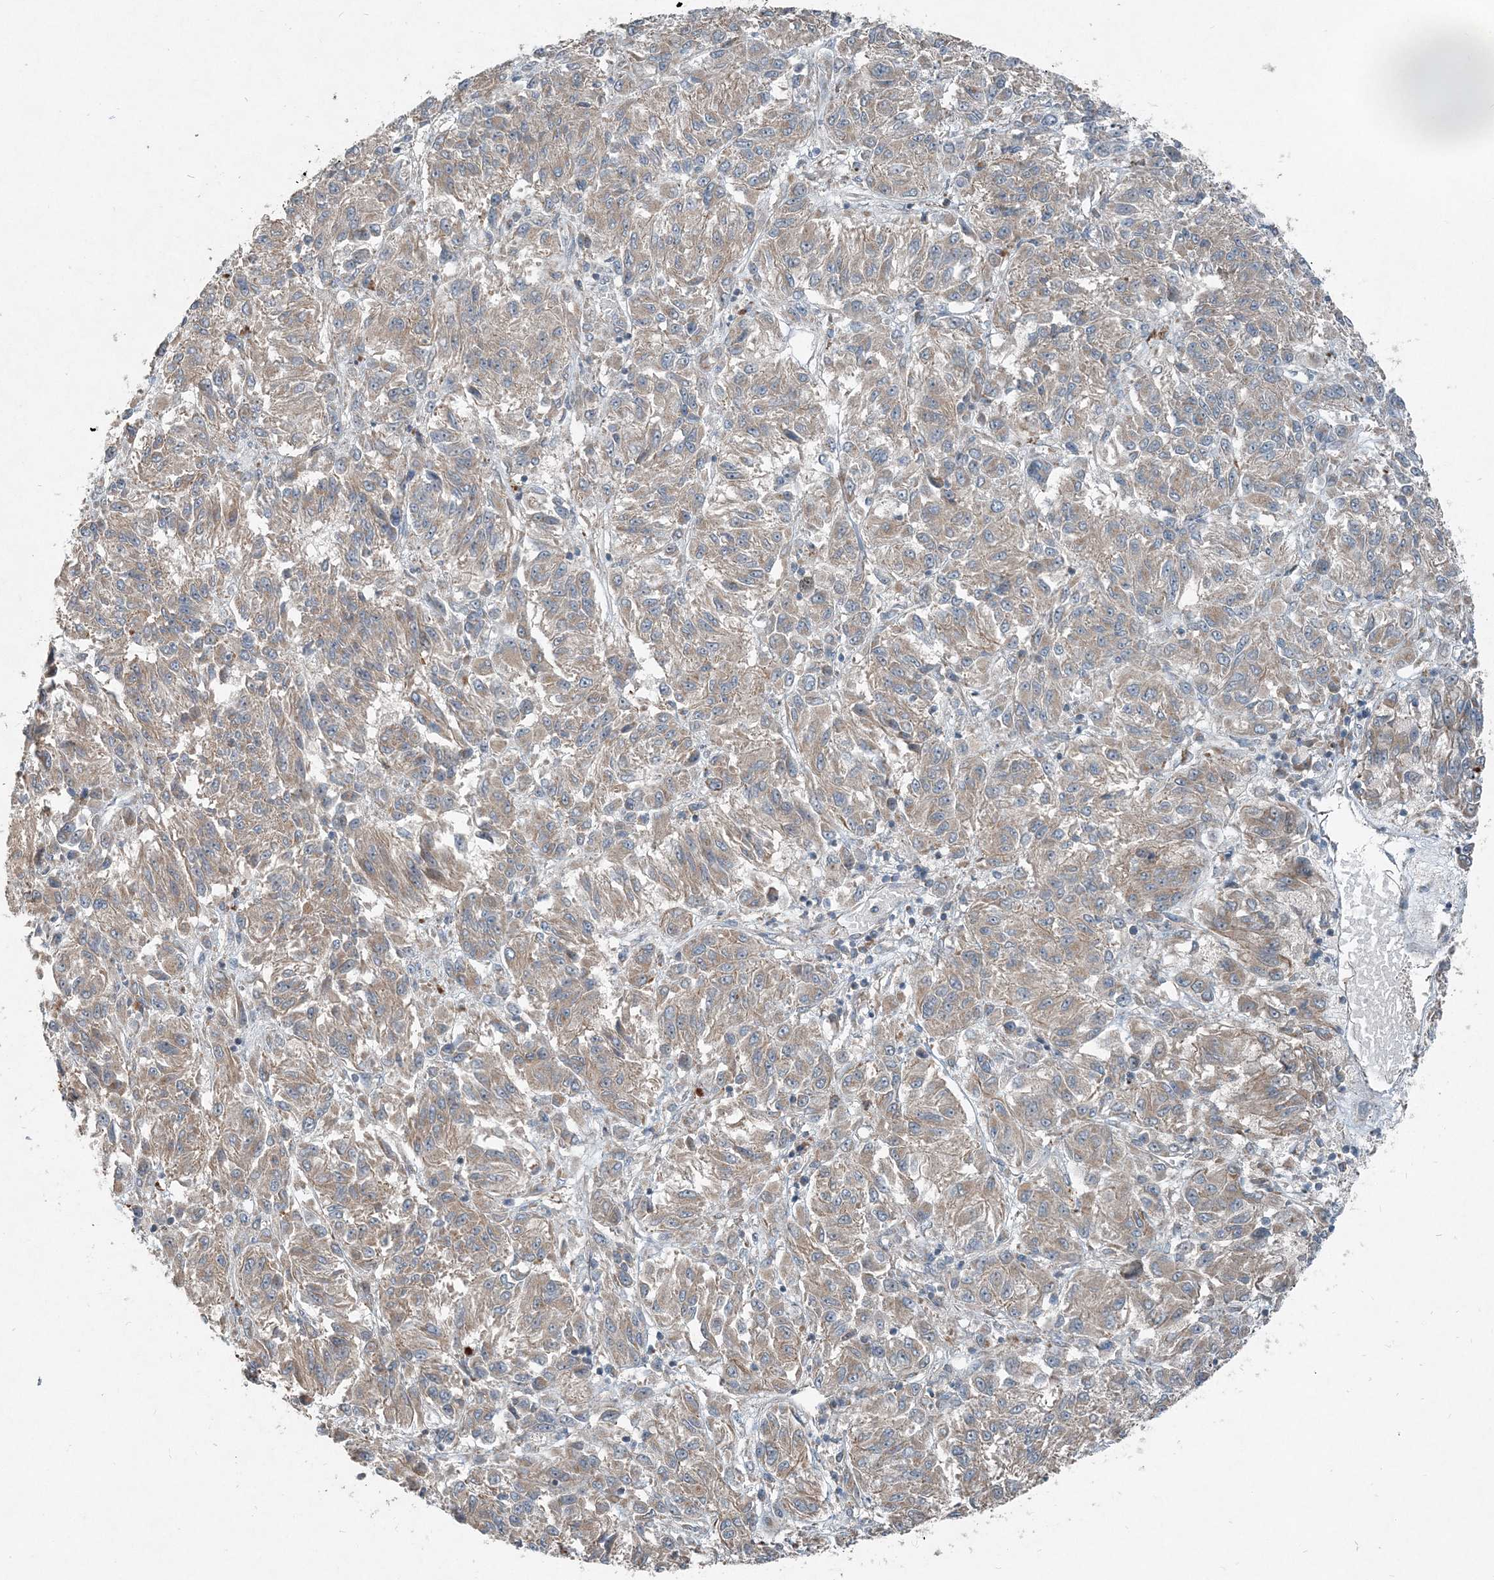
{"staining": {"intensity": "weak", "quantity": ">75%", "location": "cytoplasmic/membranous"}, "tissue": "melanoma", "cell_type": "Tumor cells", "image_type": "cancer", "snomed": [{"axis": "morphology", "description": "Malignant melanoma, Metastatic site"}, {"axis": "topography", "description": "Lung"}], "caption": "Tumor cells reveal low levels of weak cytoplasmic/membranous expression in approximately >75% of cells in human melanoma.", "gene": "INTU", "patient": {"sex": "male", "age": 64}}